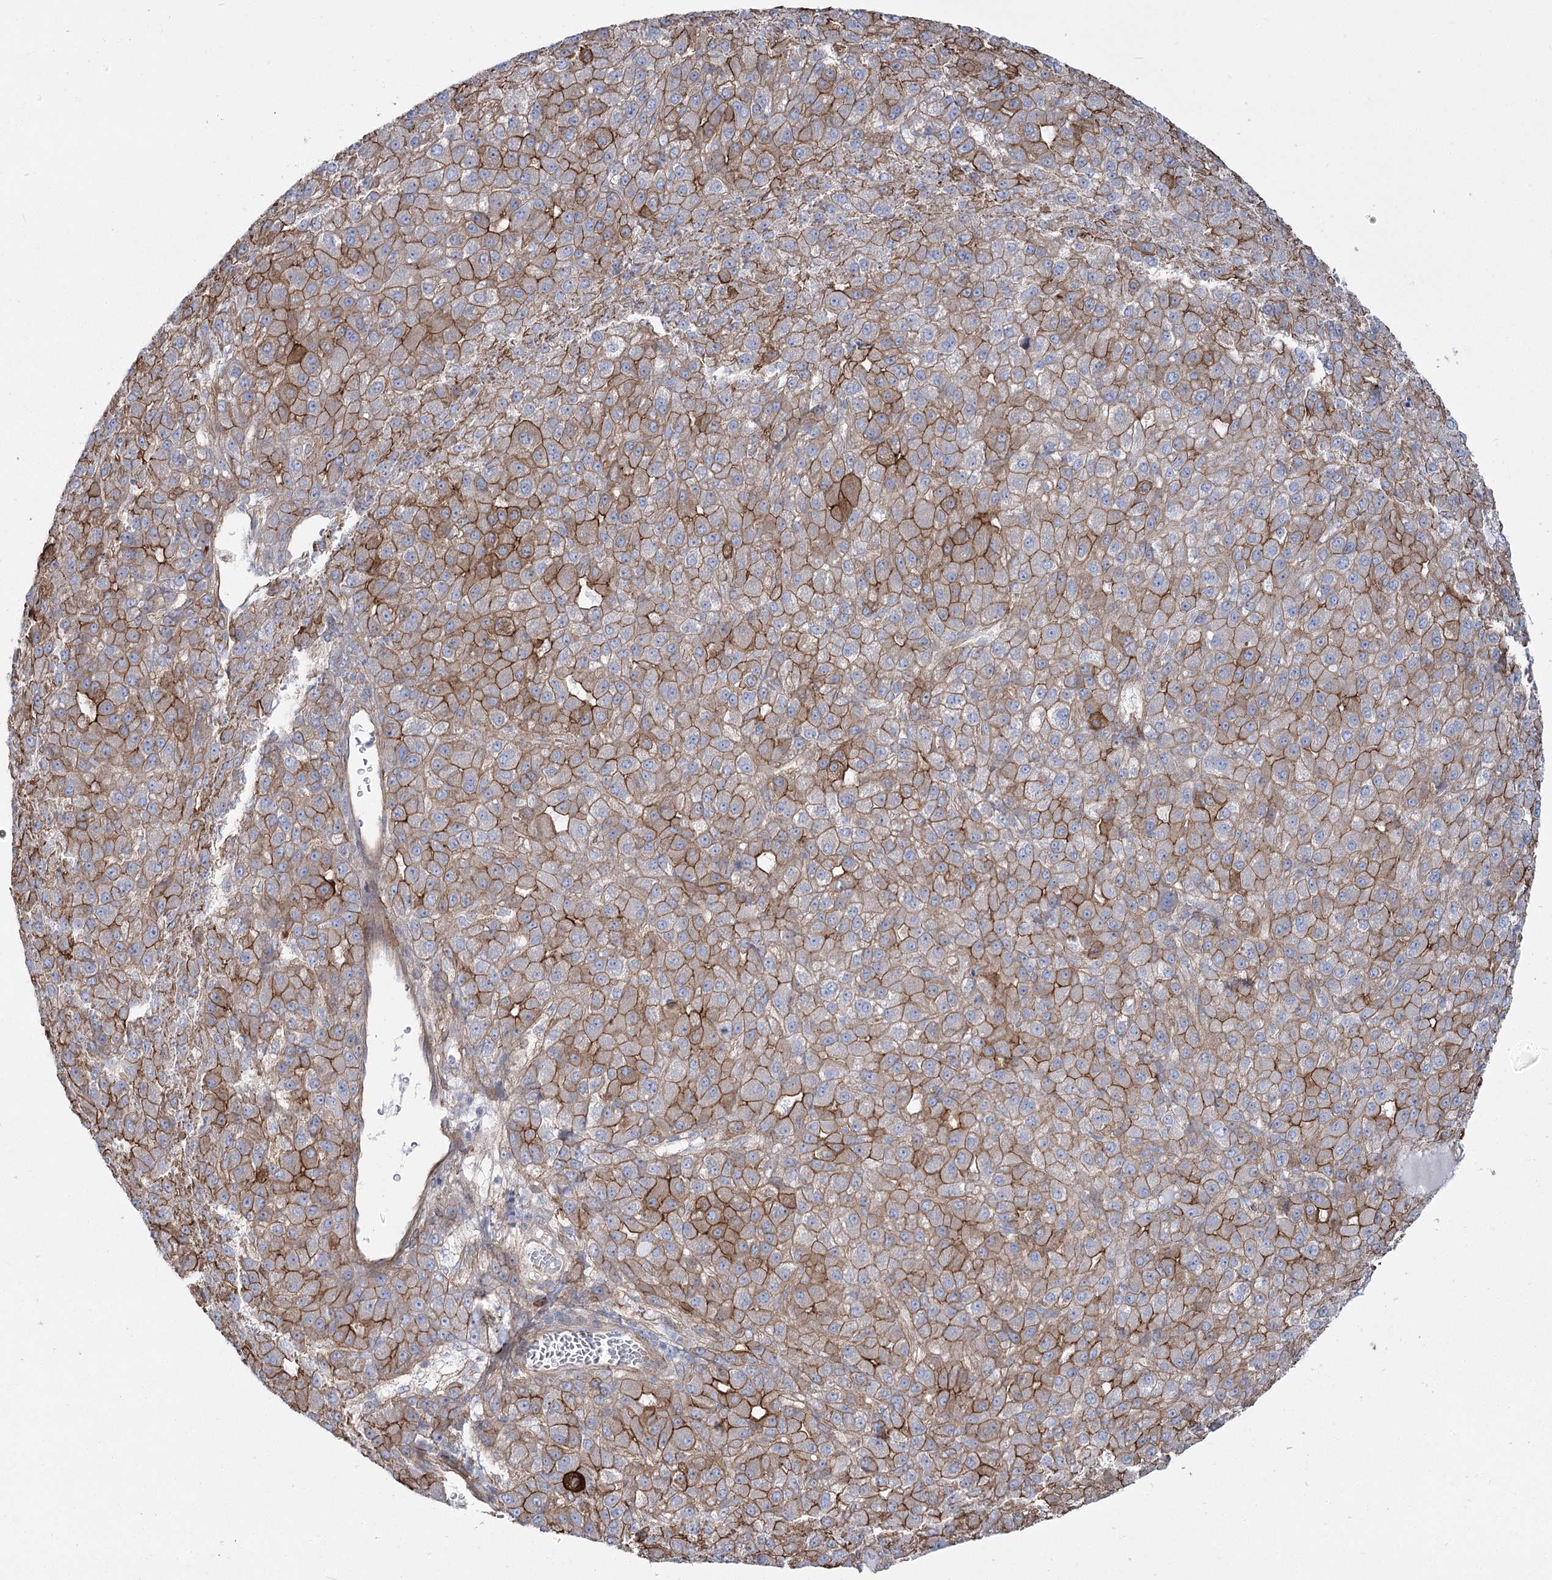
{"staining": {"intensity": "moderate", "quantity": "25%-75%", "location": "cytoplasmic/membranous"}, "tissue": "liver cancer", "cell_type": "Tumor cells", "image_type": "cancer", "snomed": [{"axis": "morphology", "description": "Carcinoma, Hepatocellular, NOS"}, {"axis": "topography", "description": "Liver"}], "caption": "A brown stain labels moderate cytoplasmic/membranous positivity of a protein in human liver hepatocellular carcinoma tumor cells.", "gene": "PLEKHA5", "patient": {"sex": "male", "age": 67}}